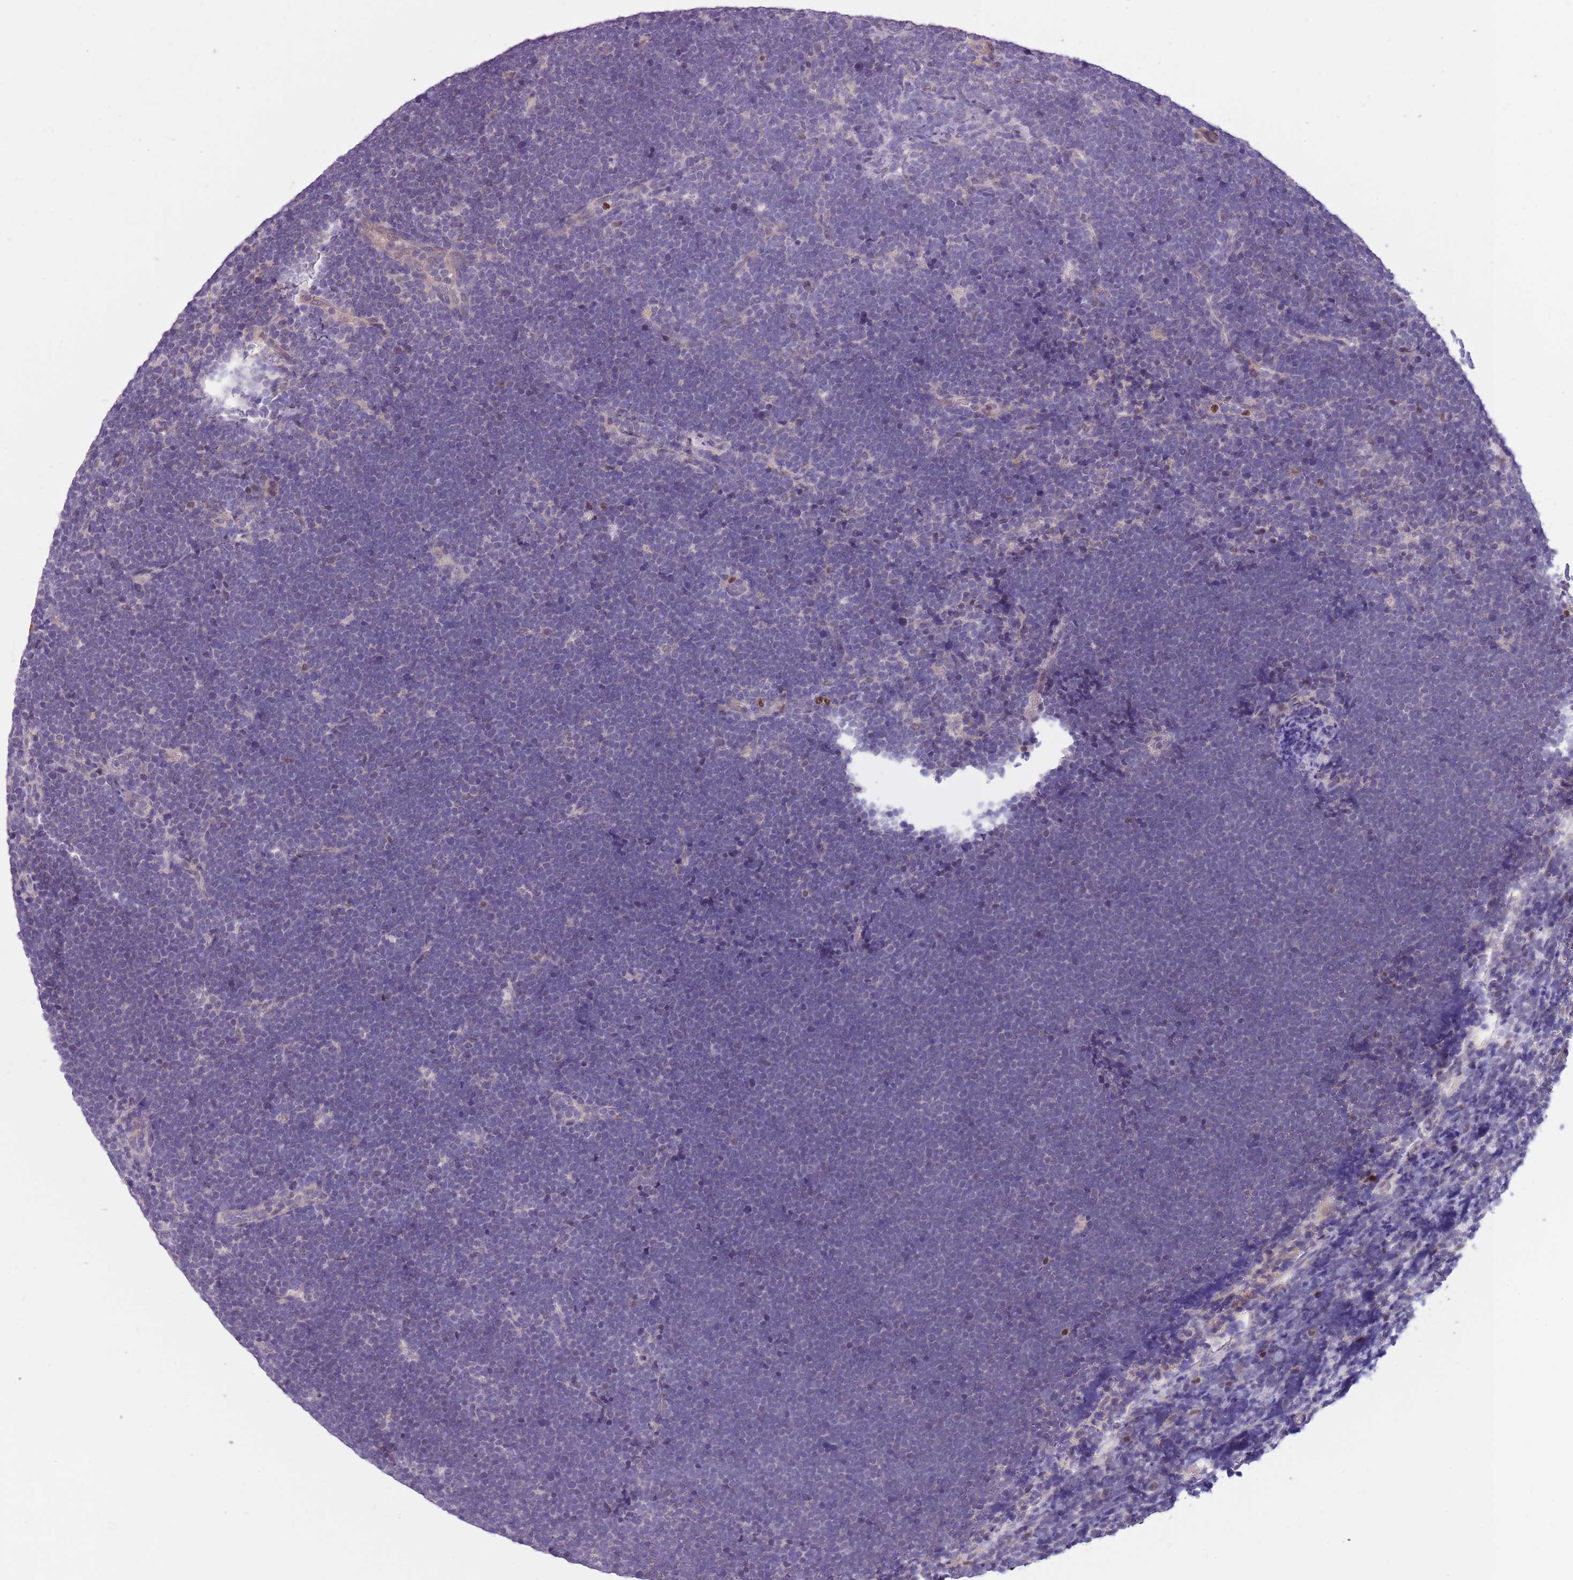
{"staining": {"intensity": "negative", "quantity": "none", "location": "none"}, "tissue": "lymphoma", "cell_type": "Tumor cells", "image_type": "cancer", "snomed": [{"axis": "morphology", "description": "Malignant lymphoma, non-Hodgkin's type, High grade"}, {"axis": "topography", "description": "Lymph node"}], "caption": "Immunohistochemical staining of human lymphoma shows no significant positivity in tumor cells.", "gene": "ADCY7", "patient": {"sex": "male", "age": 13}}